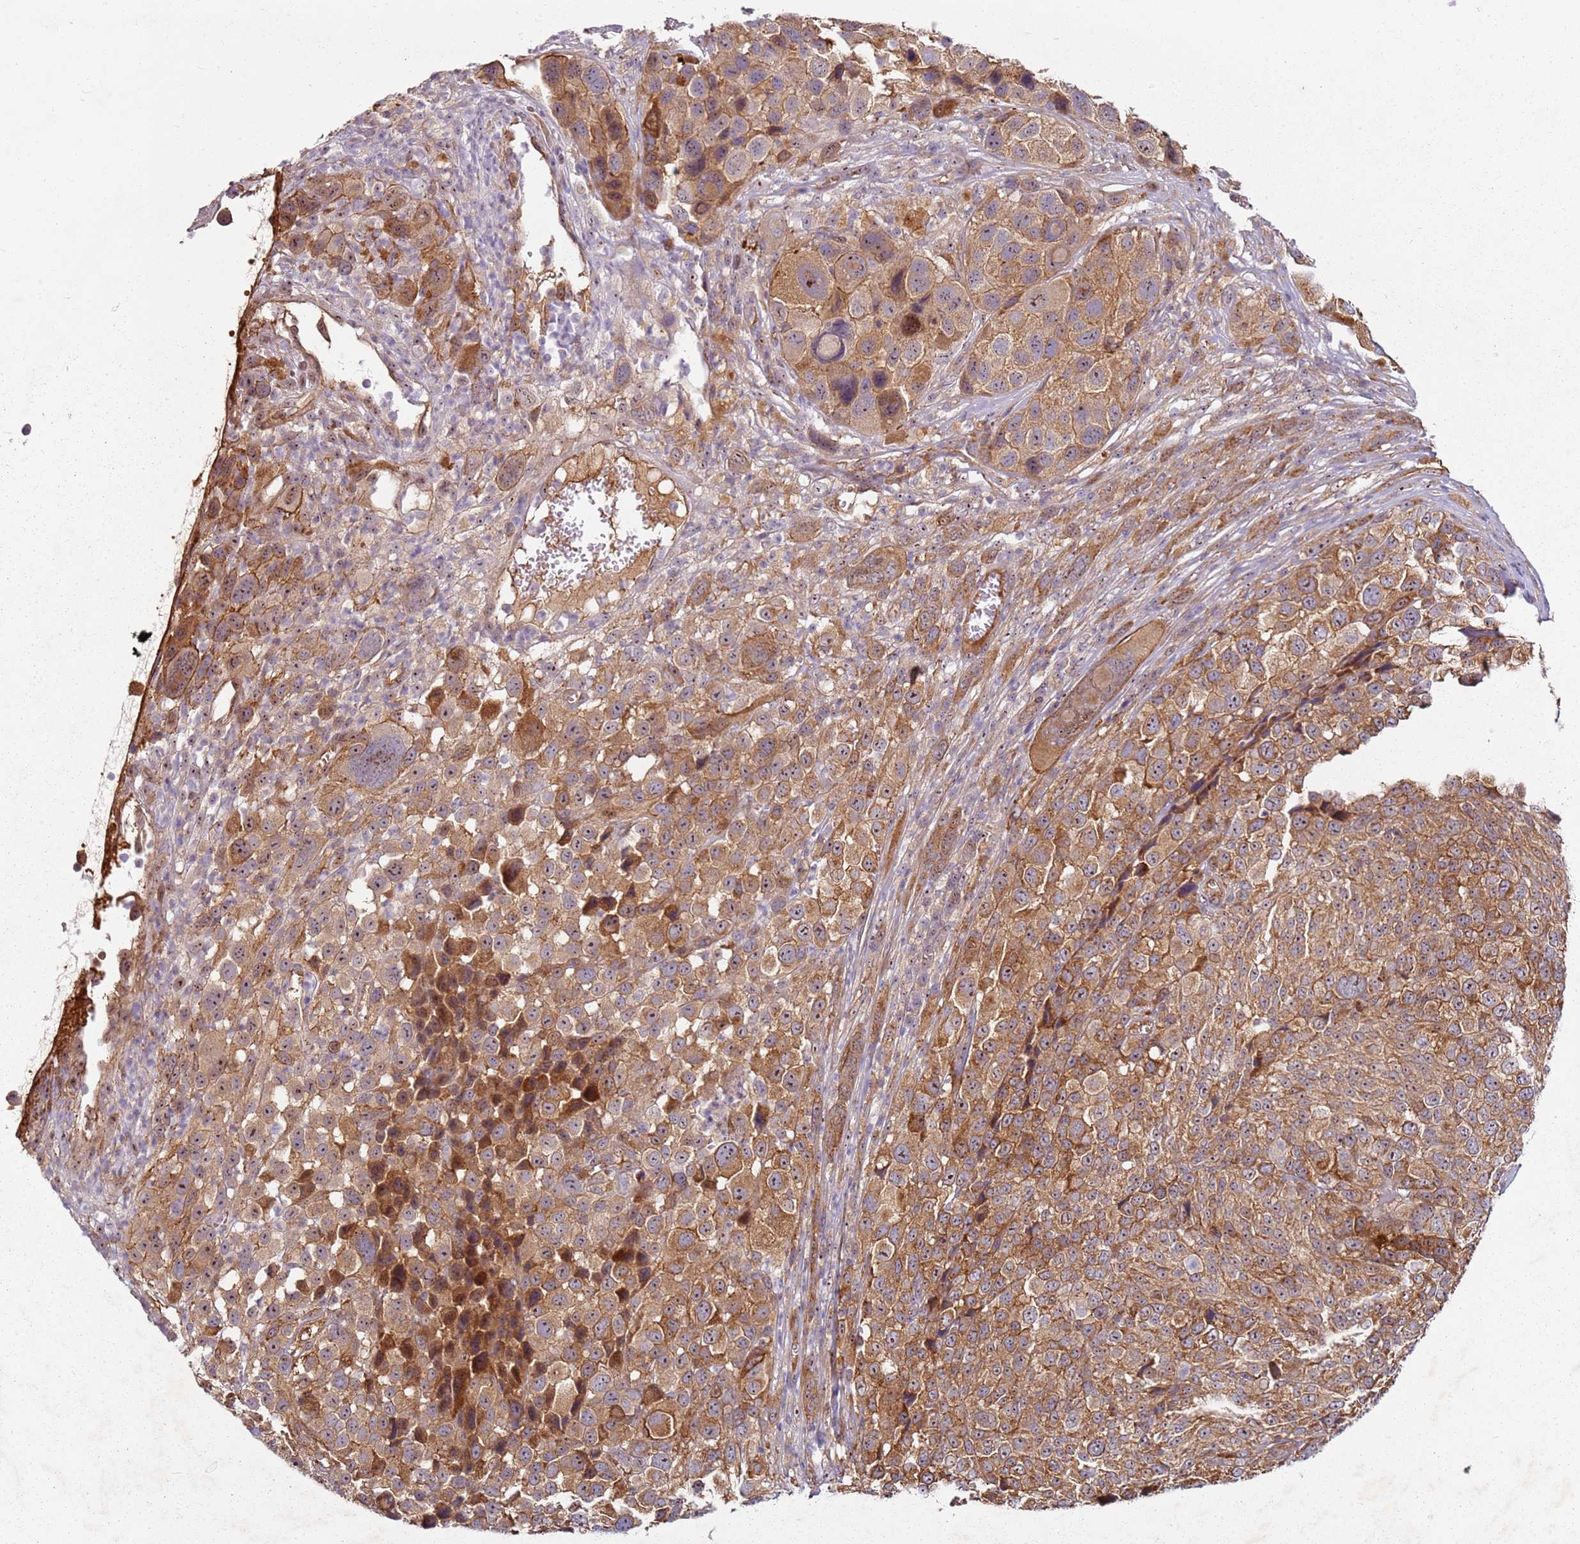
{"staining": {"intensity": "strong", "quantity": ">75%", "location": "cytoplasmic/membranous"}, "tissue": "melanoma", "cell_type": "Tumor cells", "image_type": "cancer", "snomed": [{"axis": "morphology", "description": "Malignant melanoma, NOS"}, {"axis": "topography", "description": "Skin of trunk"}], "caption": "Melanoma tissue shows strong cytoplasmic/membranous staining in about >75% of tumor cells, visualized by immunohistochemistry.", "gene": "C2CD4B", "patient": {"sex": "male", "age": 71}}